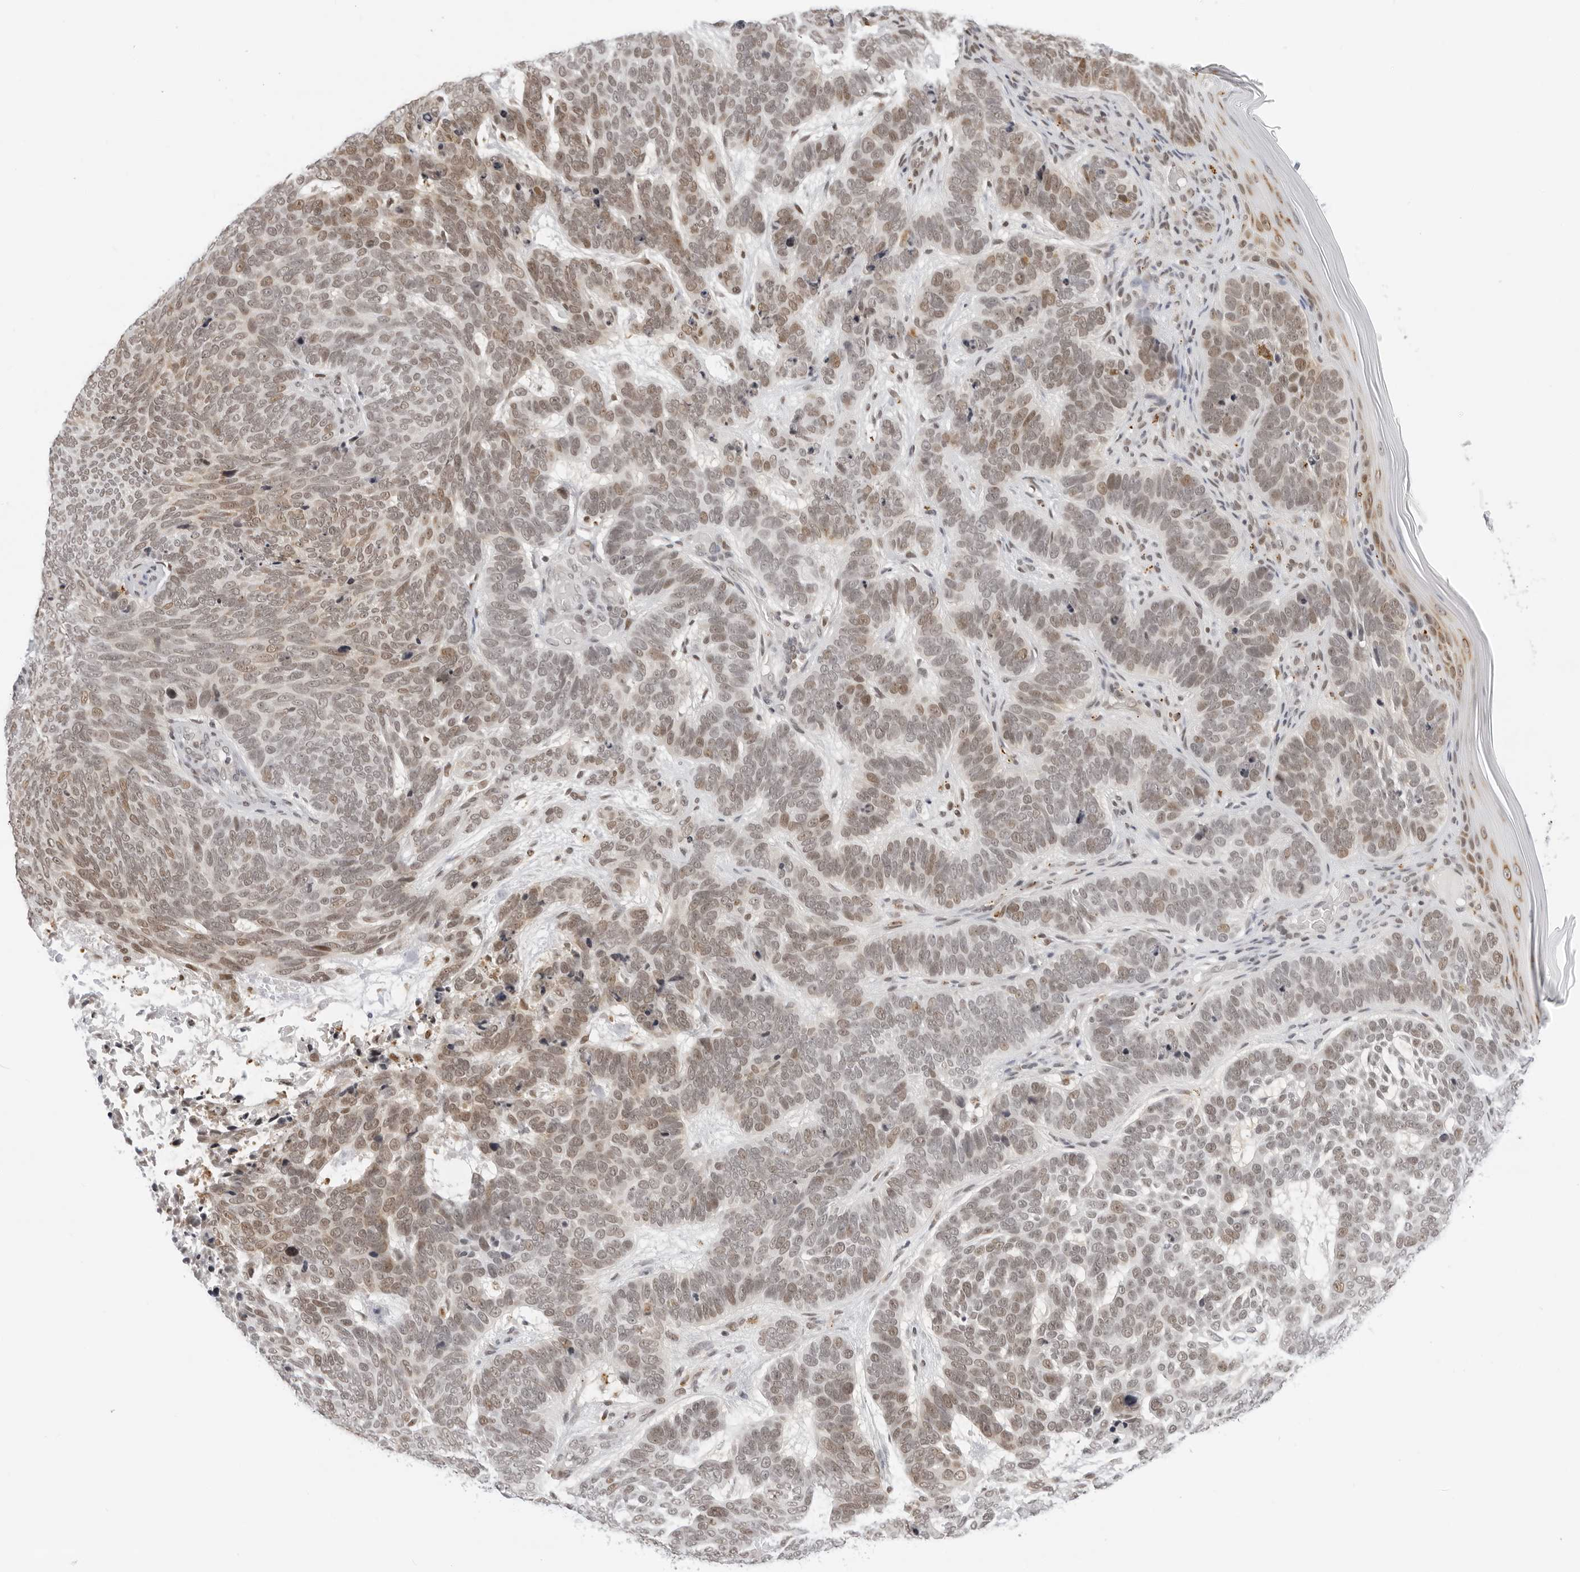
{"staining": {"intensity": "moderate", "quantity": ">75%", "location": "nuclear"}, "tissue": "skin cancer", "cell_type": "Tumor cells", "image_type": "cancer", "snomed": [{"axis": "morphology", "description": "Basal cell carcinoma"}, {"axis": "topography", "description": "Skin"}], "caption": "Moderate nuclear expression is seen in about >75% of tumor cells in basal cell carcinoma (skin).", "gene": "MSH6", "patient": {"sex": "female", "age": 85}}